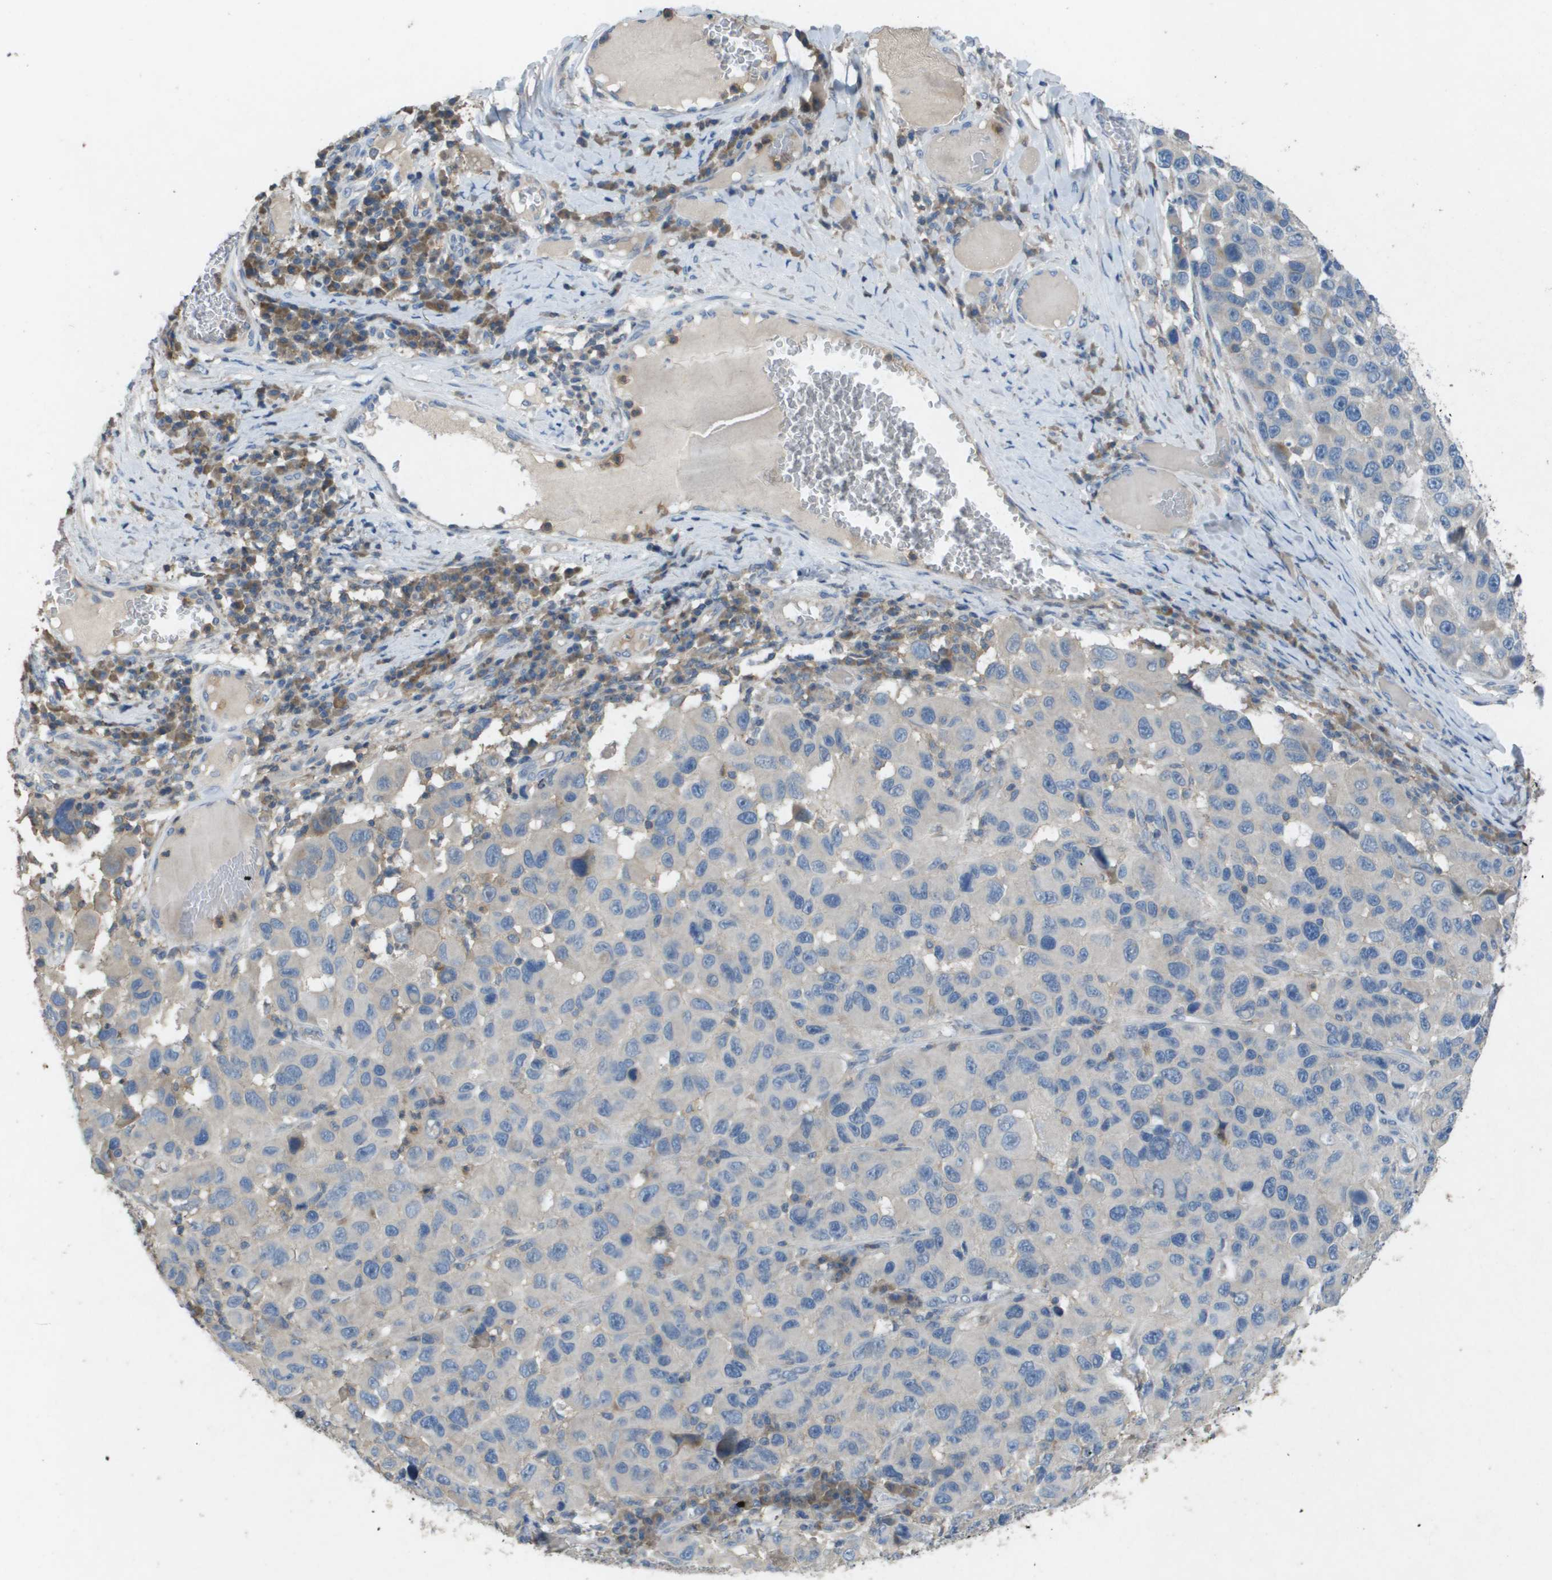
{"staining": {"intensity": "negative", "quantity": "none", "location": "none"}, "tissue": "melanoma", "cell_type": "Tumor cells", "image_type": "cancer", "snomed": [{"axis": "morphology", "description": "Malignant melanoma, NOS"}, {"axis": "topography", "description": "Skin"}], "caption": "The immunohistochemistry (IHC) micrograph has no significant expression in tumor cells of malignant melanoma tissue.", "gene": "CLCA4", "patient": {"sex": "male", "age": 53}}